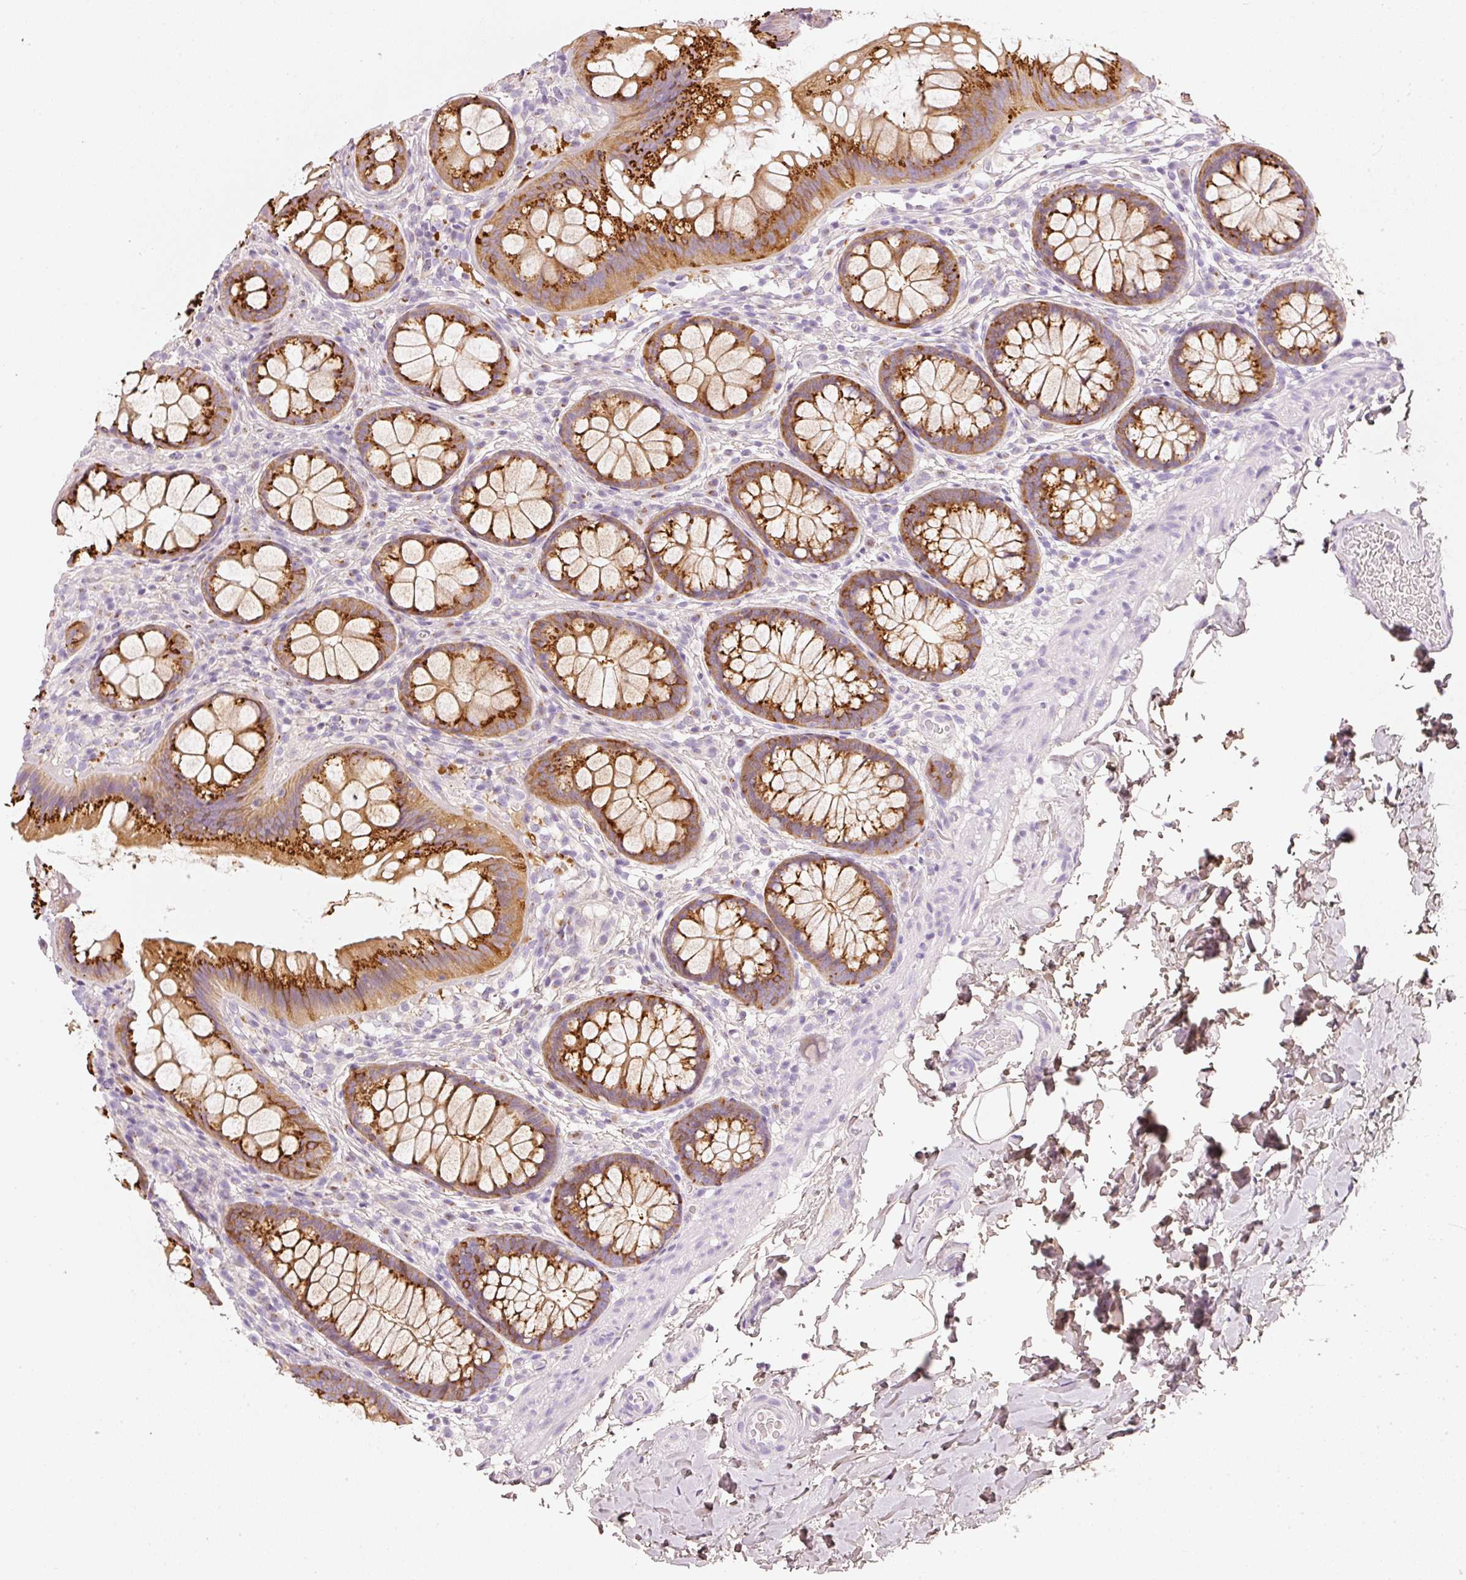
{"staining": {"intensity": "negative", "quantity": "none", "location": "none"}, "tissue": "colon", "cell_type": "Endothelial cells", "image_type": "normal", "snomed": [{"axis": "morphology", "description": "Normal tissue, NOS"}, {"axis": "topography", "description": "Colon"}], "caption": "This is an IHC histopathology image of normal human colon. There is no positivity in endothelial cells.", "gene": "PDXDC1", "patient": {"sex": "male", "age": 46}}